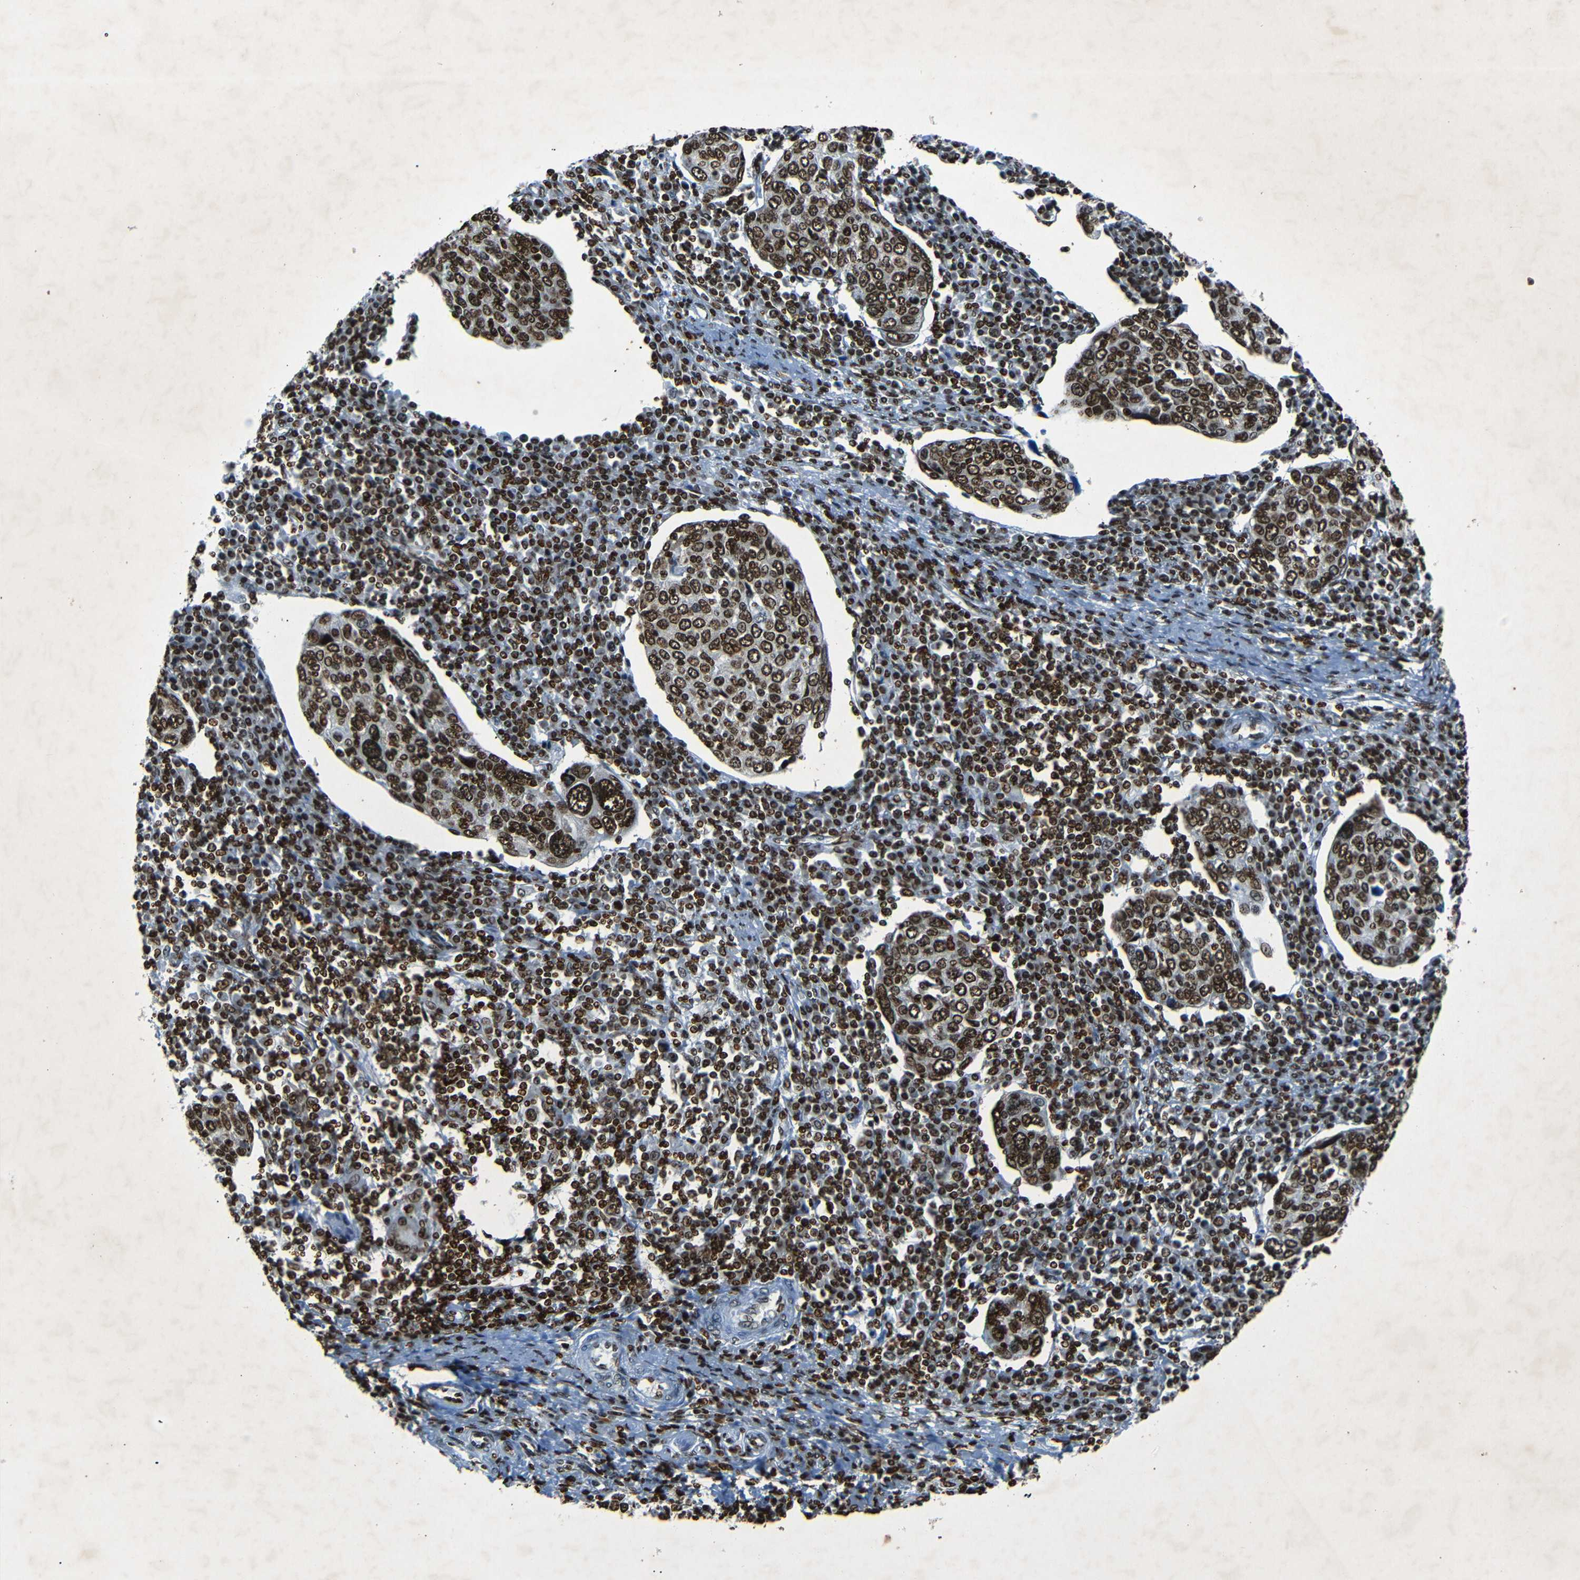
{"staining": {"intensity": "strong", "quantity": ">75%", "location": "nuclear"}, "tissue": "cervical cancer", "cell_type": "Tumor cells", "image_type": "cancer", "snomed": [{"axis": "morphology", "description": "Squamous cell carcinoma, NOS"}, {"axis": "topography", "description": "Cervix"}], "caption": "Cervical cancer (squamous cell carcinoma) was stained to show a protein in brown. There is high levels of strong nuclear positivity in about >75% of tumor cells.", "gene": "HMGN1", "patient": {"sex": "female", "age": 40}}